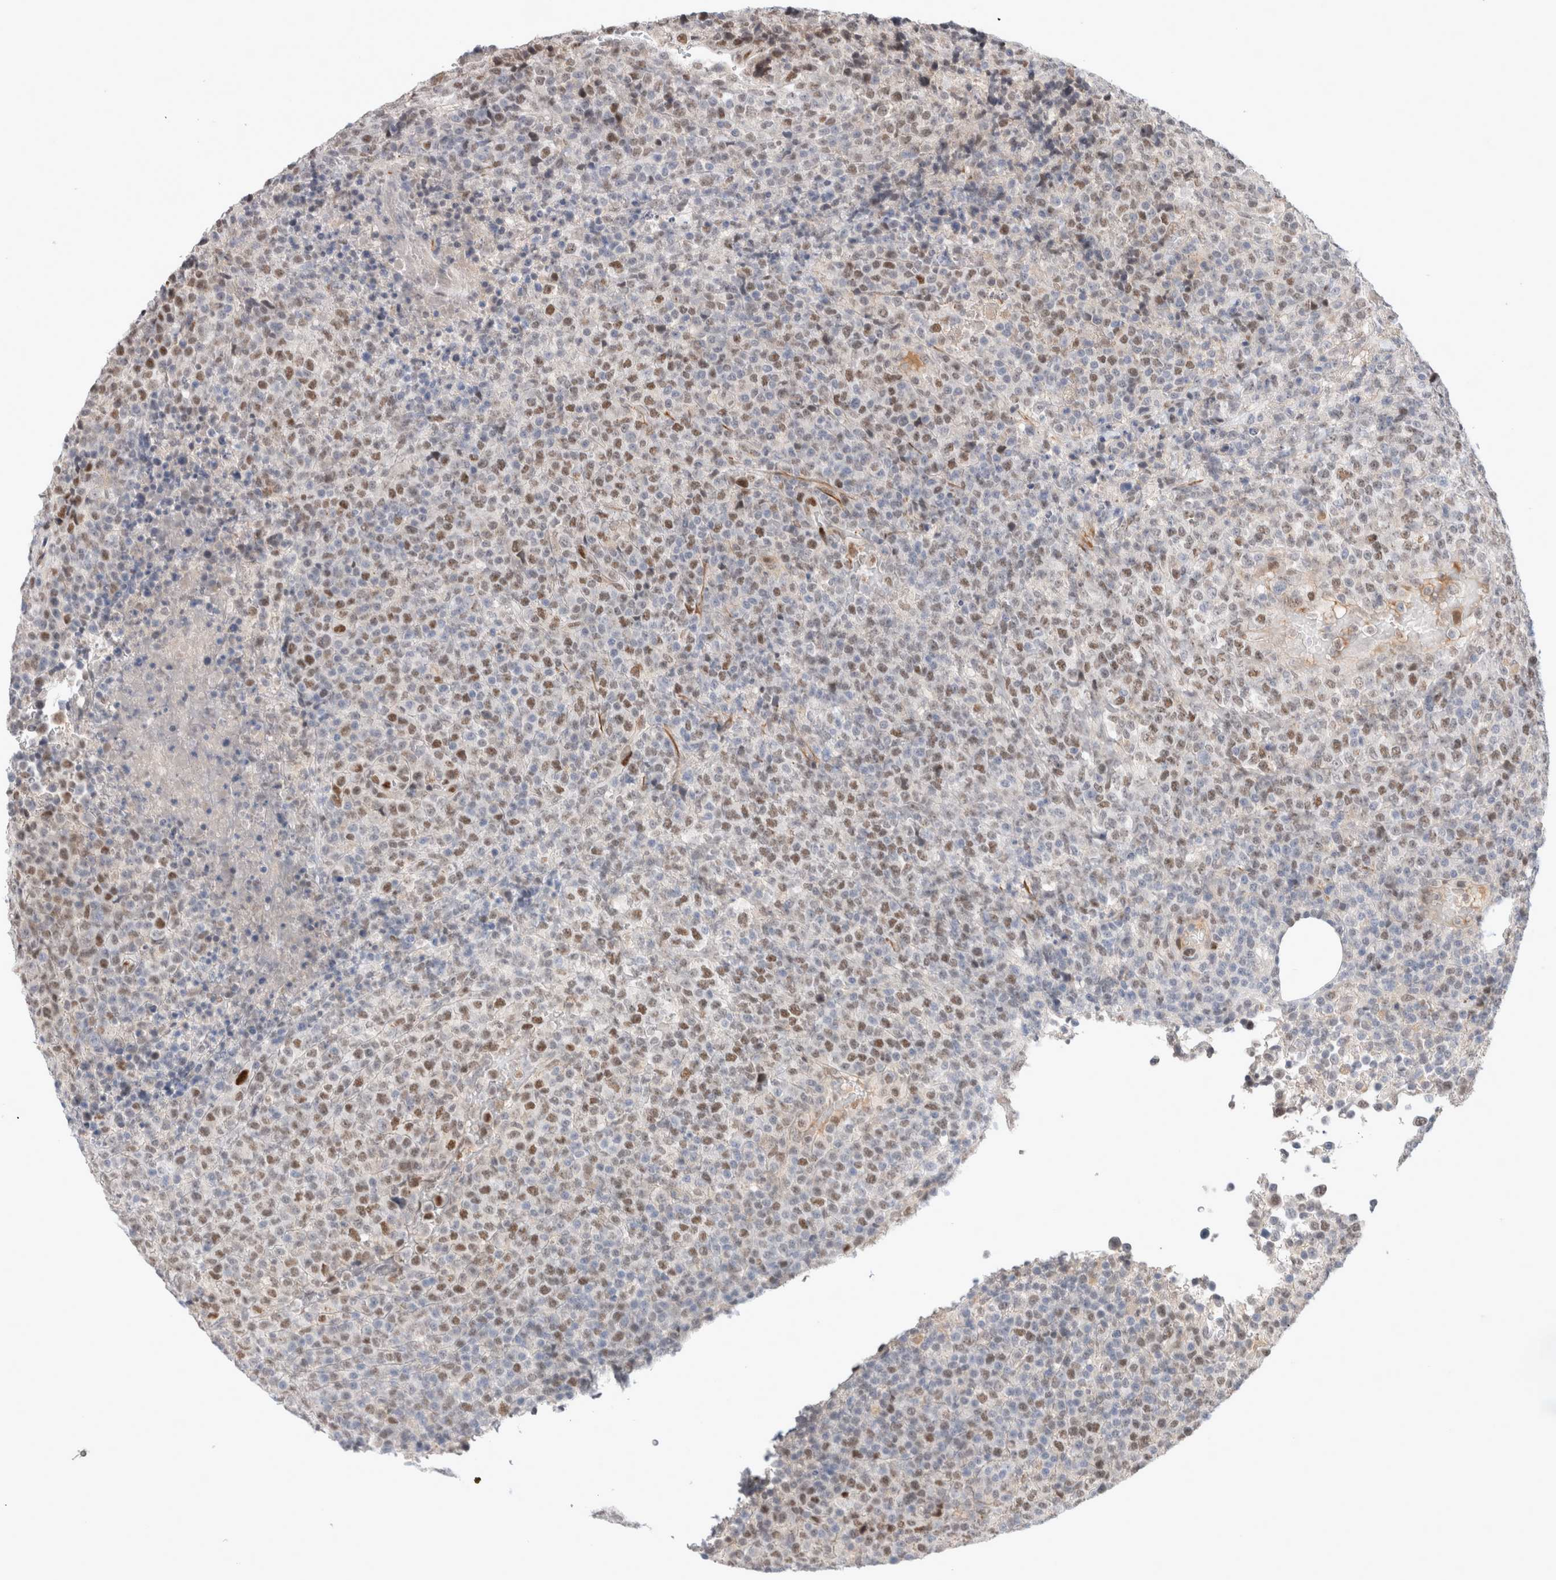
{"staining": {"intensity": "moderate", "quantity": "25%-75%", "location": "nuclear"}, "tissue": "lymphoma", "cell_type": "Tumor cells", "image_type": "cancer", "snomed": [{"axis": "morphology", "description": "Malignant lymphoma, non-Hodgkin's type, High grade"}, {"axis": "topography", "description": "Lymph node"}], "caption": "Immunohistochemical staining of malignant lymphoma, non-Hodgkin's type (high-grade) demonstrates moderate nuclear protein positivity in approximately 25%-75% of tumor cells.", "gene": "KNL1", "patient": {"sex": "male", "age": 13}}